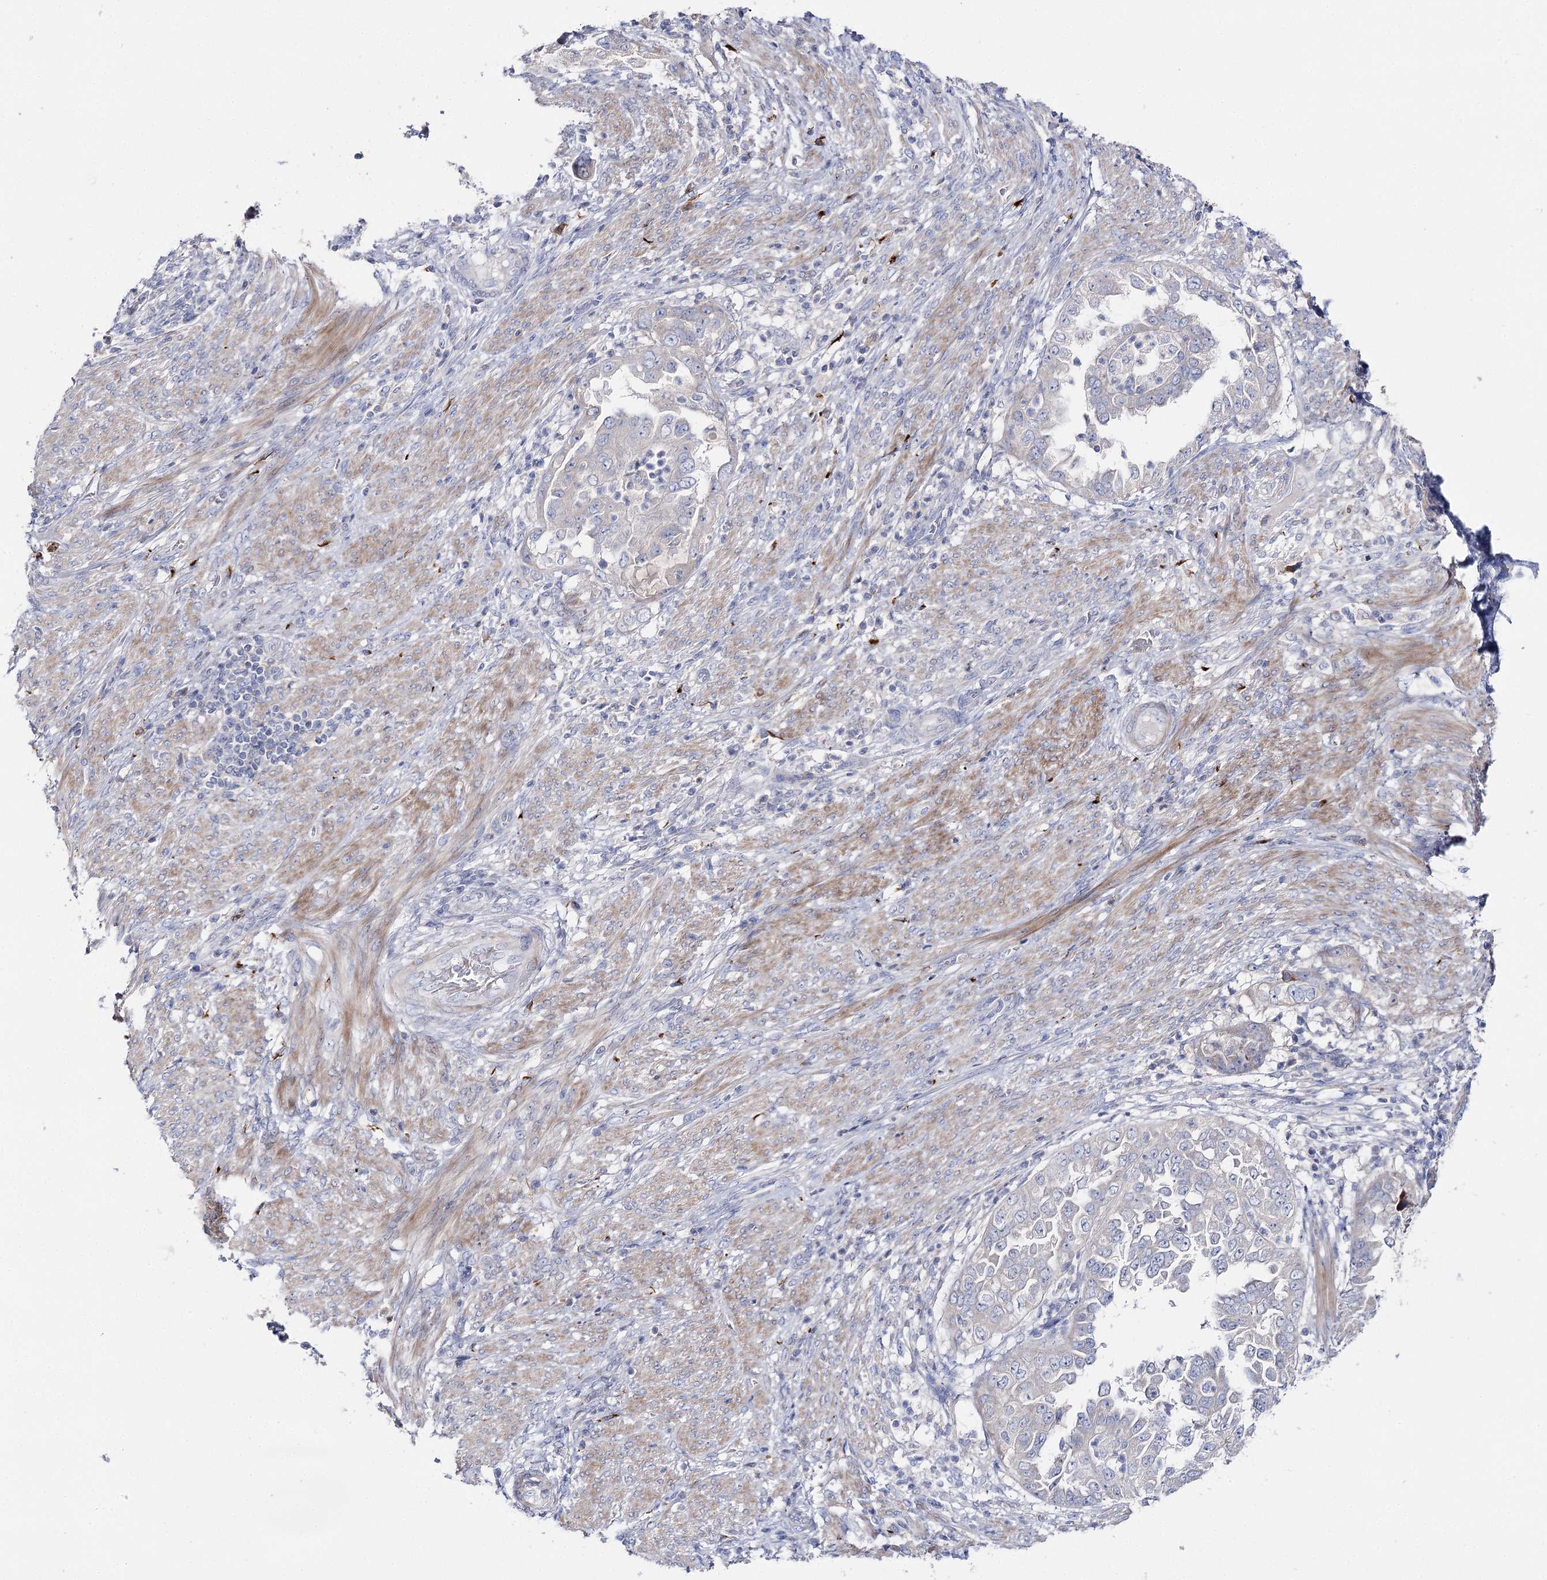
{"staining": {"intensity": "negative", "quantity": "none", "location": "none"}, "tissue": "endometrial cancer", "cell_type": "Tumor cells", "image_type": "cancer", "snomed": [{"axis": "morphology", "description": "Adenocarcinoma, NOS"}, {"axis": "topography", "description": "Endometrium"}], "caption": "Endometrial cancer (adenocarcinoma) stained for a protein using immunohistochemistry displays no expression tumor cells.", "gene": "NRAP", "patient": {"sex": "female", "age": 85}}